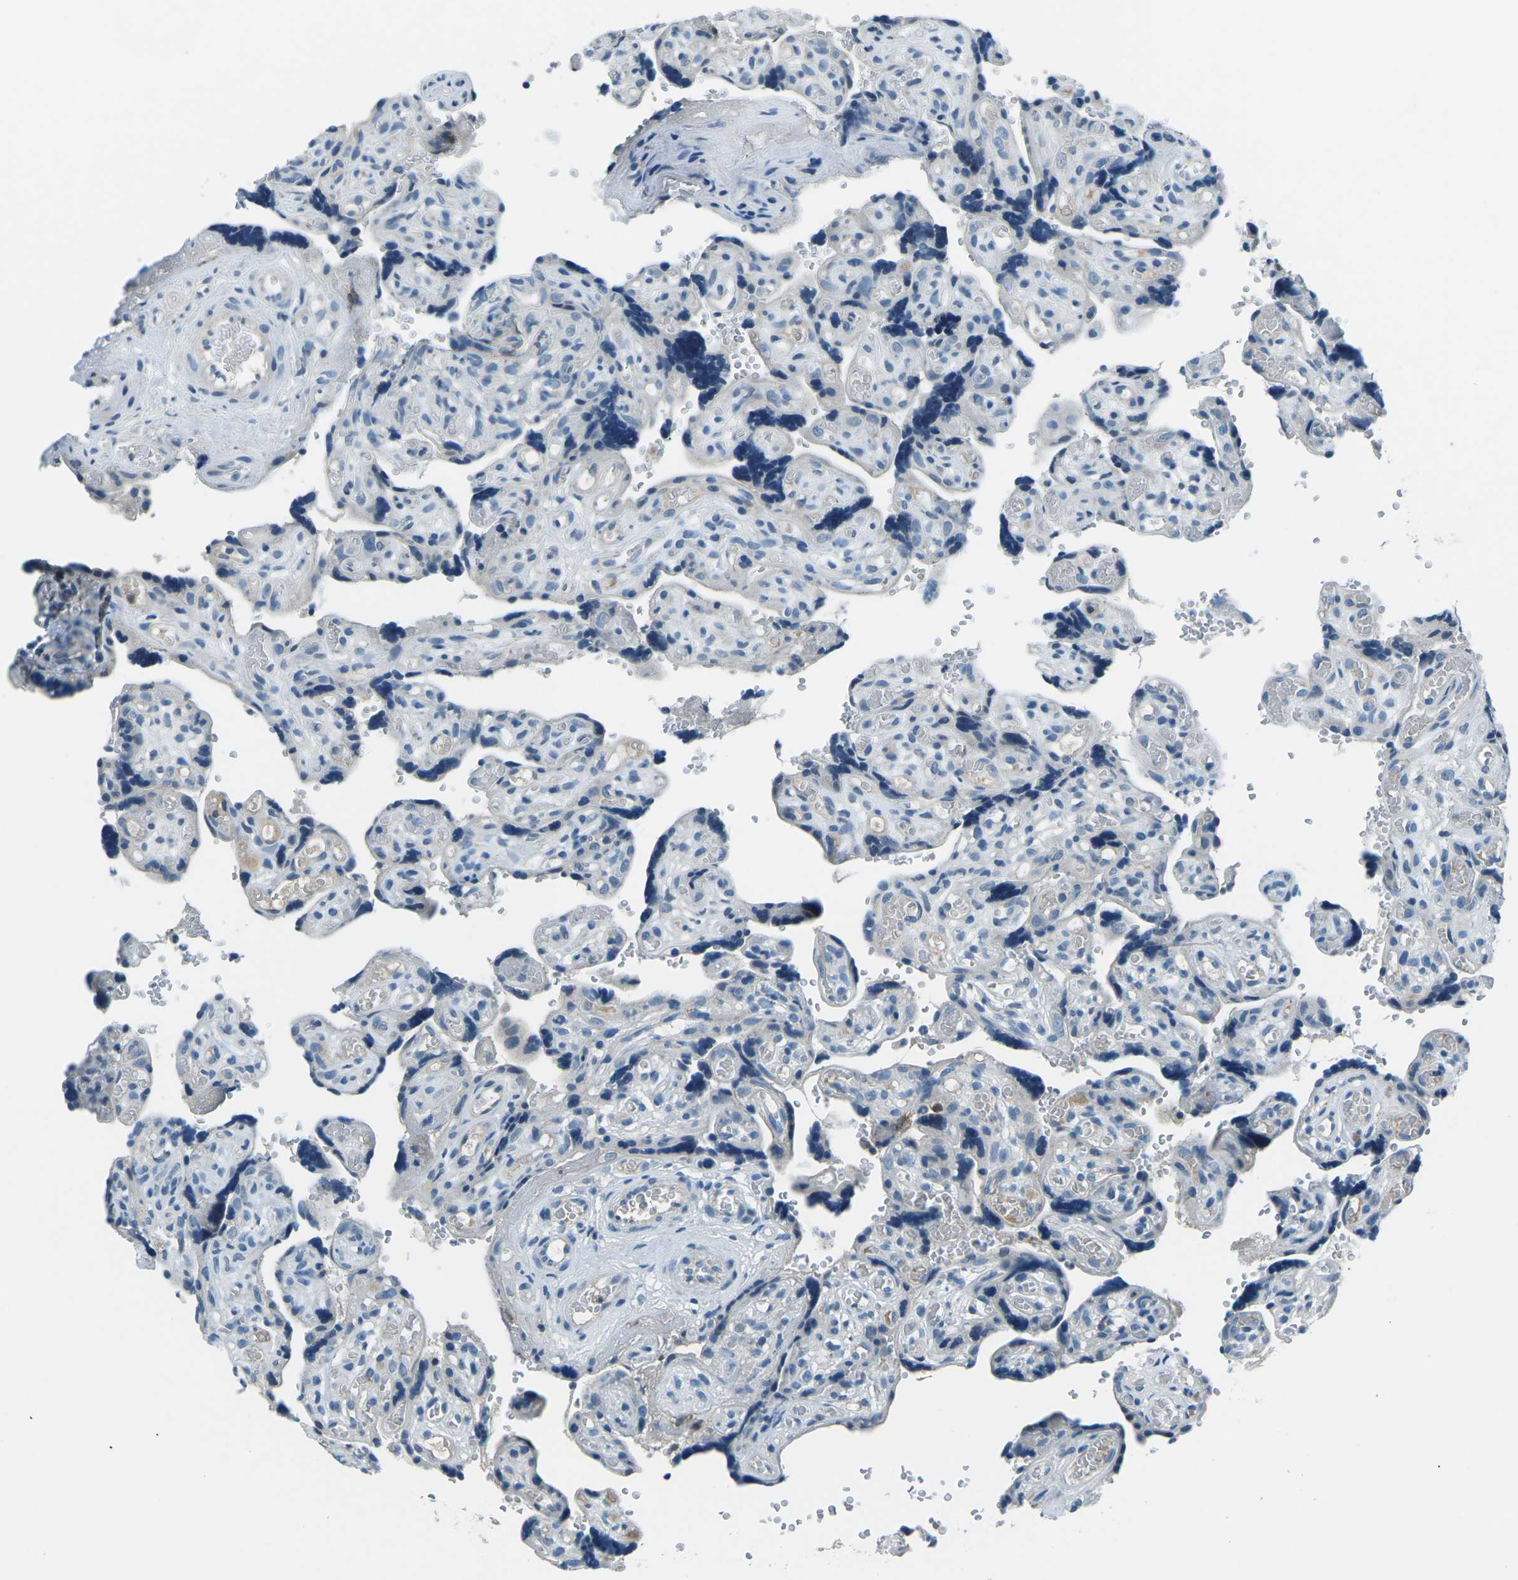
{"staining": {"intensity": "negative", "quantity": "none", "location": "none"}, "tissue": "placenta", "cell_type": "Decidual cells", "image_type": "normal", "snomed": [{"axis": "morphology", "description": "Normal tissue, NOS"}, {"axis": "topography", "description": "Placenta"}], "caption": "DAB immunohistochemical staining of normal placenta displays no significant positivity in decidual cells. (Immunohistochemistry (ihc), brightfield microscopy, high magnification).", "gene": "CD1D", "patient": {"sex": "female", "age": 30}}